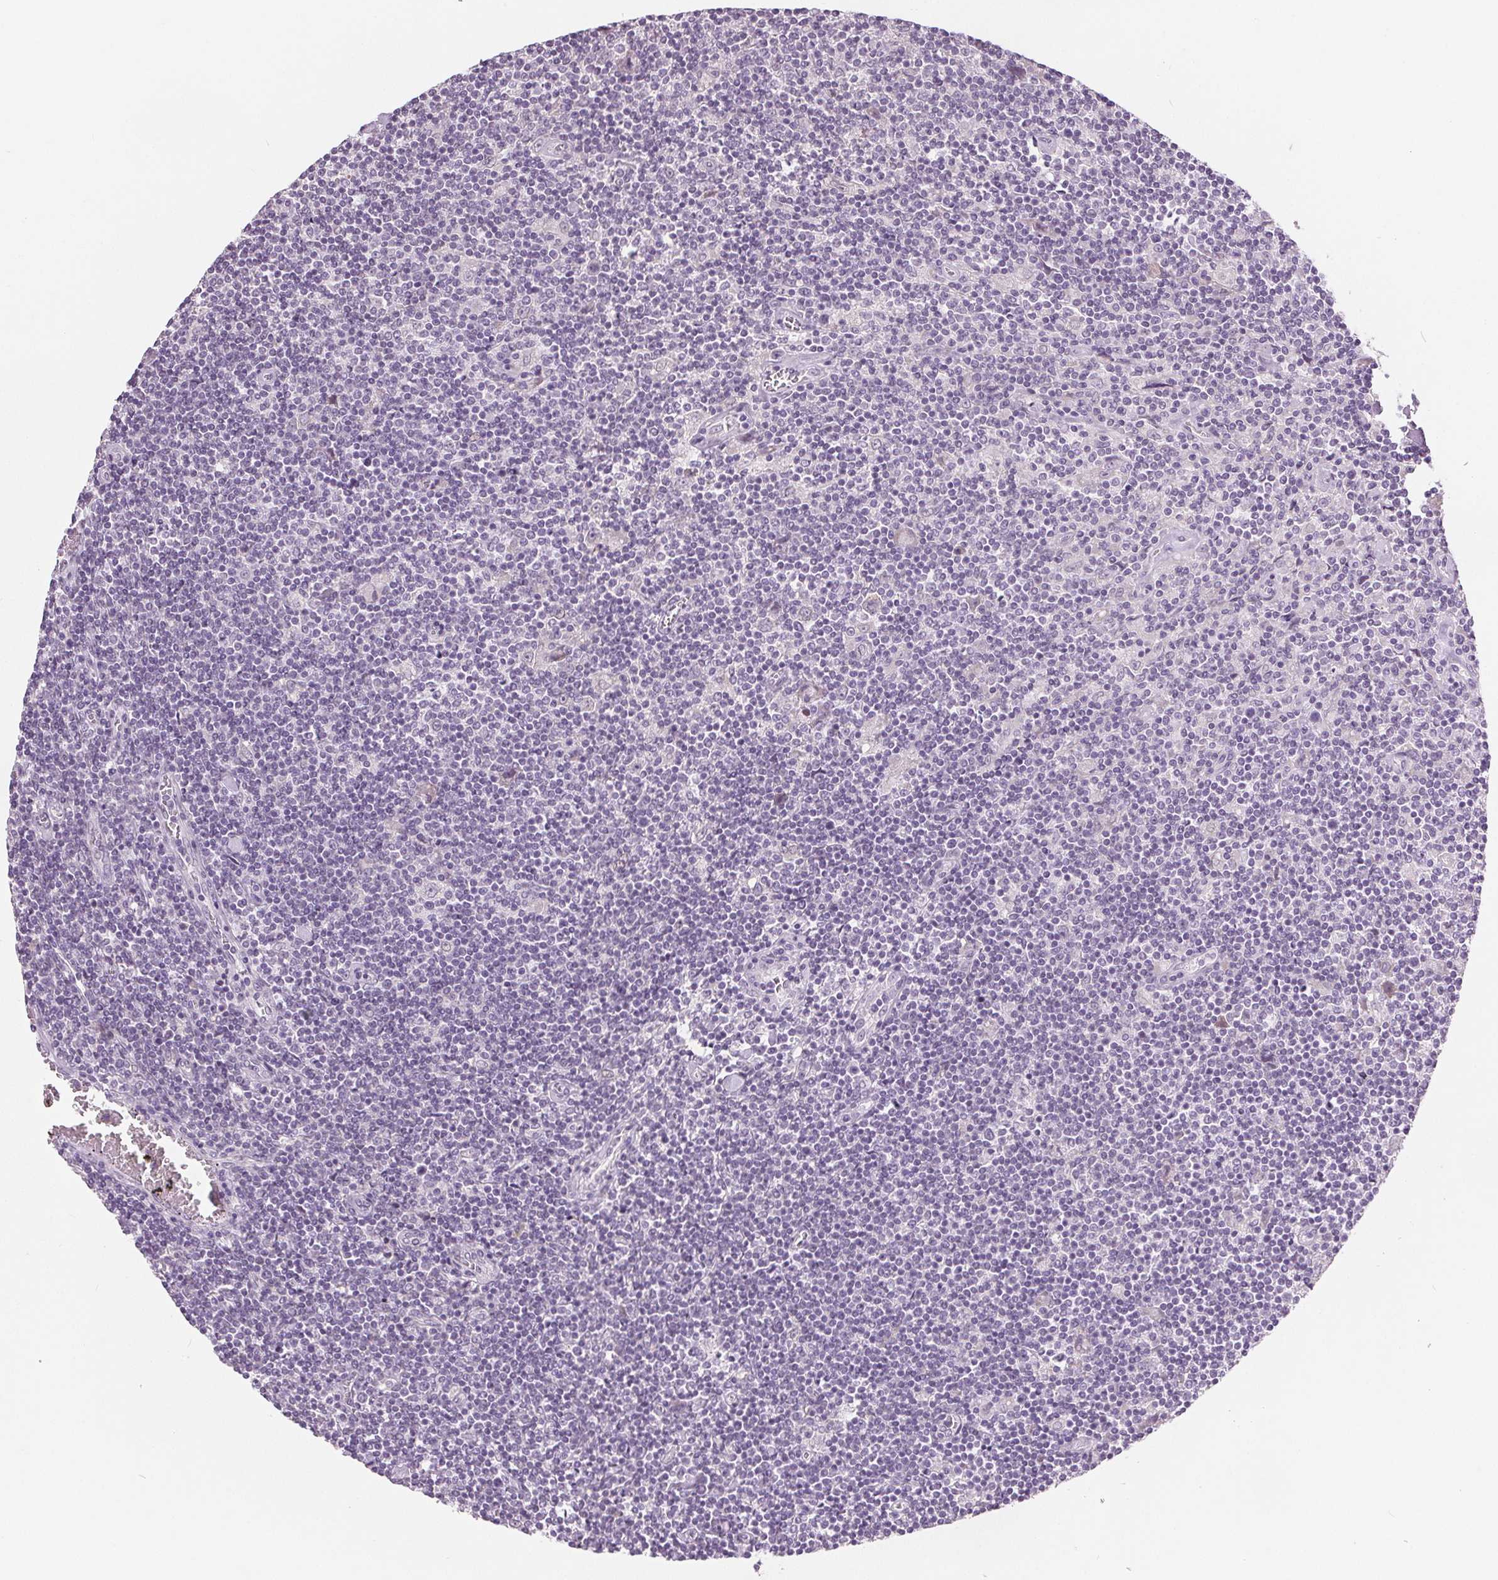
{"staining": {"intensity": "negative", "quantity": "none", "location": "none"}, "tissue": "lymphoma", "cell_type": "Tumor cells", "image_type": "cancer", "snomed": [{"axis": "morphology", "description": "Hodgkin's disease, NOS"}, {"axis": "topography", "description": "Lymph node"}], "caption": "Tumor cells show no significant expression in lymphoma.", "gene": "CA12", "patient": {"sex": "male", "age": 40}}